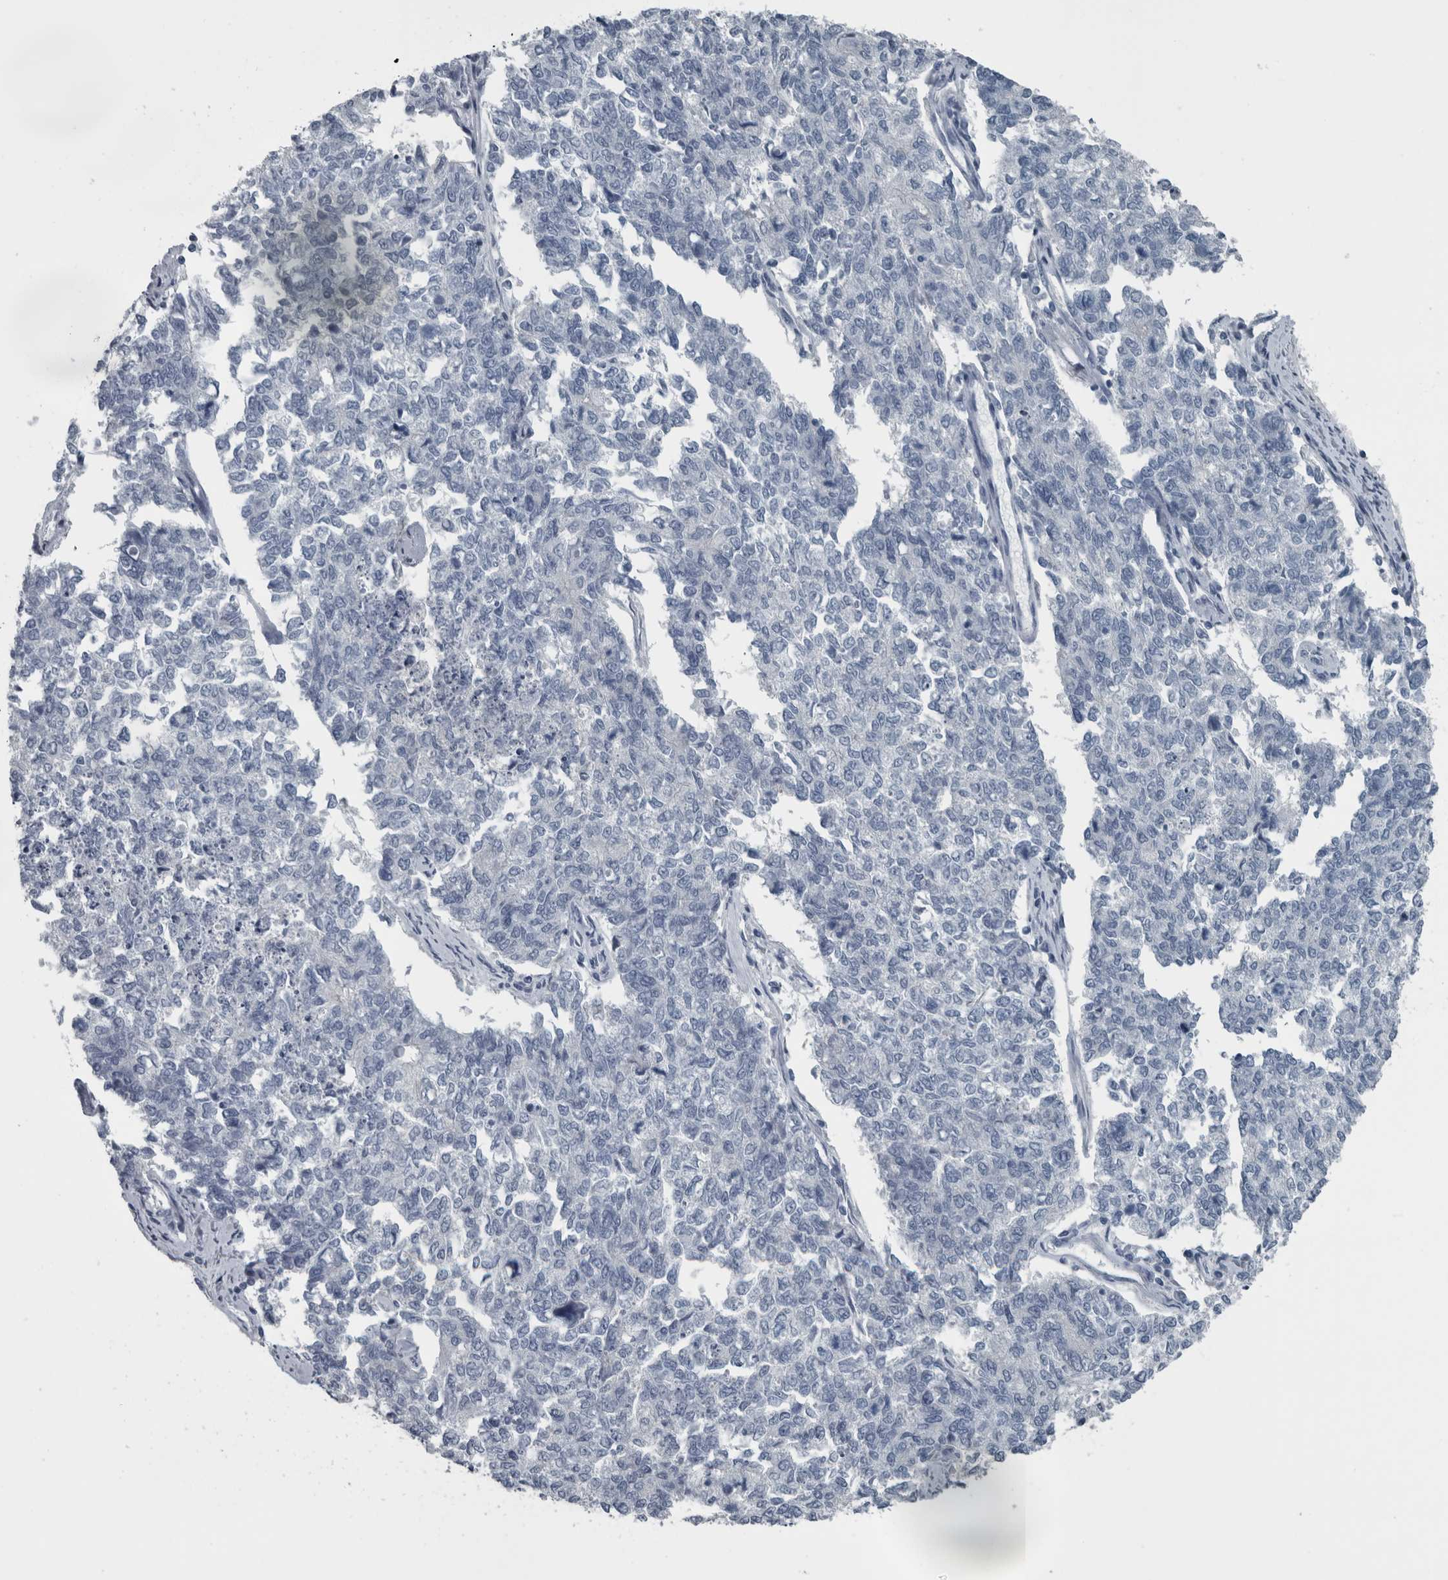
{"staining": {"intensity": "negative", "quantity": "none", "location": "none"}, "tissue": "cervical cancer", "cell_type": "Tumor cells", "image_type": "cancer", "snomed": [{"axis": "morphology", "description": "Squamous cell carcinoma, NOS"}, {"axis": "topography", "description": "Cervix"}], "caption": "Immunohistochemistry of squamous cell carcinoma (cervical) shows no expression in tumor cells.", "gene": "KRT20", "patient": {"sex": "female", "age": 63}}